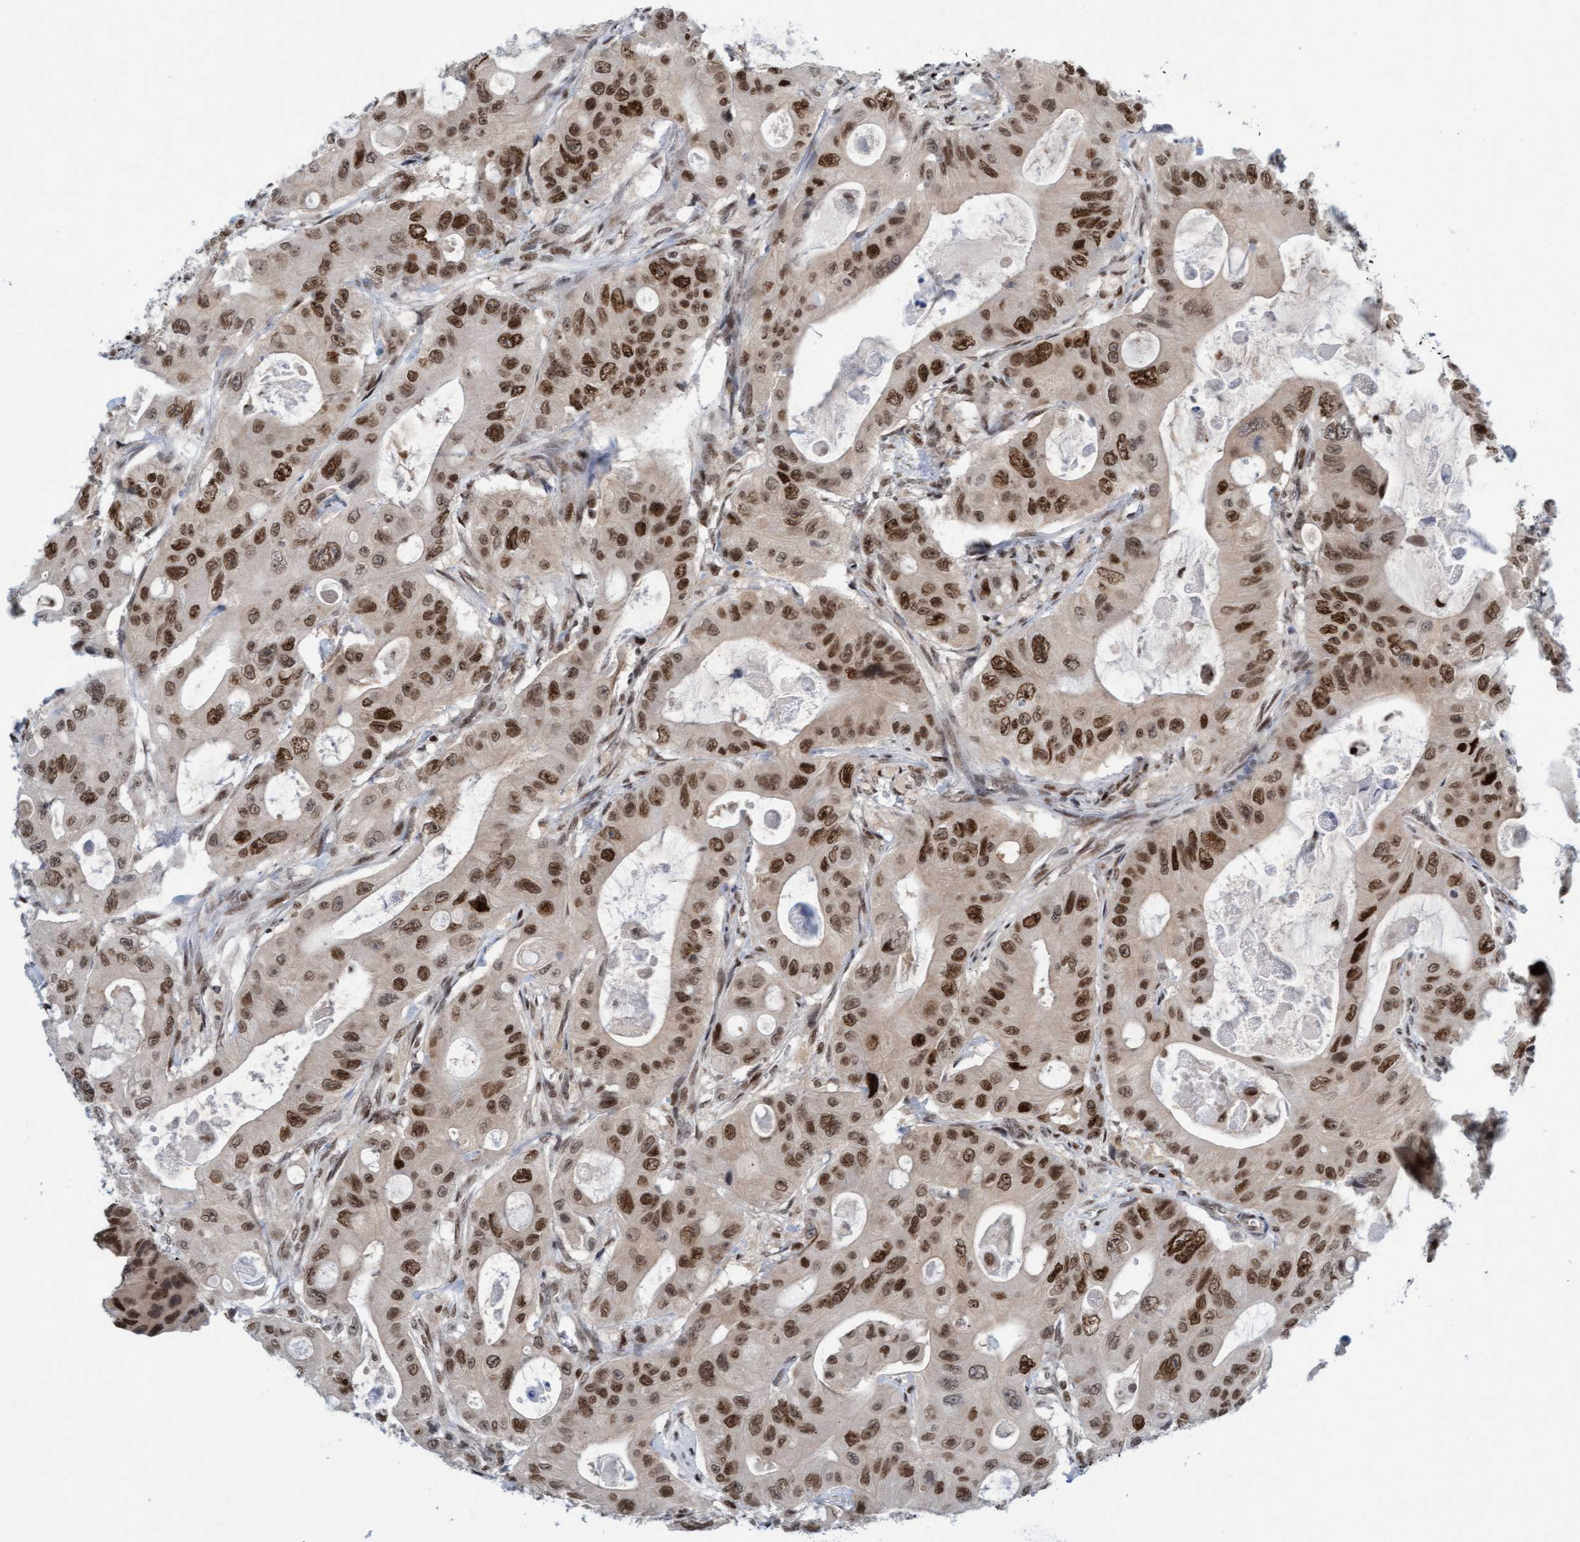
{"staining": {"intensity": "moderate", "quantity": ">75%", "location": "nuclear"}, "tissue": "colorectal cancer", "cell_type": "Tumor cells", "image_type": "cancer", "snomed": [{"axis": "morphology", "description": "Adenocarcinoma, NOS"}, {"axis": "topography", "description": "Colon"}], "caption": "Colorectal cancer (adenocarcinoma) stained for a protein reveals moderate nuclear positivity in tumor cells.", "gene": "GLRX2", "patient": {"sex": "female", "age": 46}}